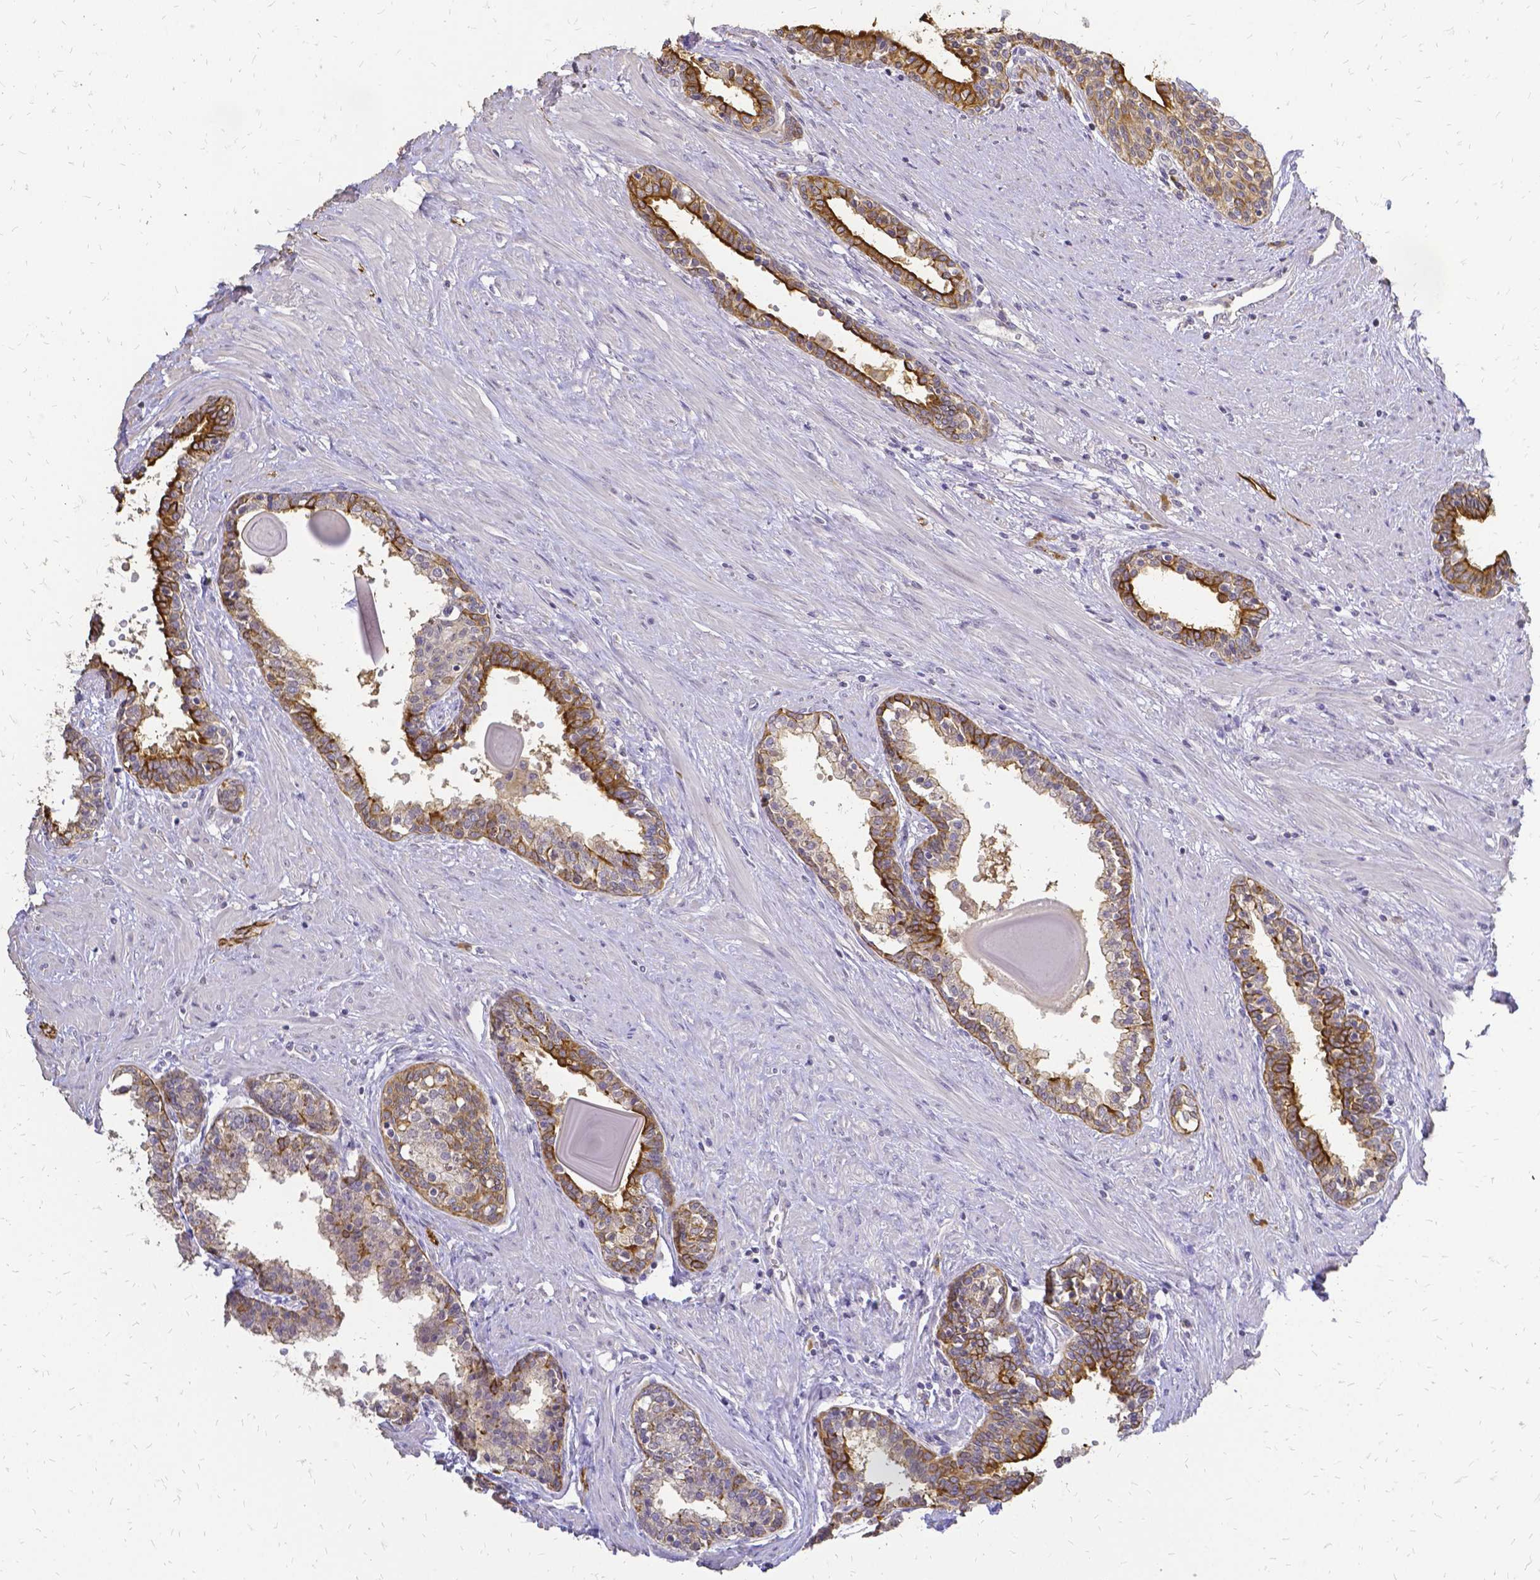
{"staining": {"intensity": "moderate", "quantity": "<25%", "location": "cytoplasmic/membranous"}, "tissue": "prostate", "cell_type": "Glandular cells", "image_type": "normal", "snomed": [{"axis": "morphology", "description": "Normal tissue, NOS"}, {"axis": "topography", "description": "Prostate"}], "caption": "Prostate stained for a protein (brown) reveals moderate cytoplasmic/membranous positive expression in about <25% of glandular cells.", "gene": "CIB1", "patient": {"sex": "male", "age": 55}}